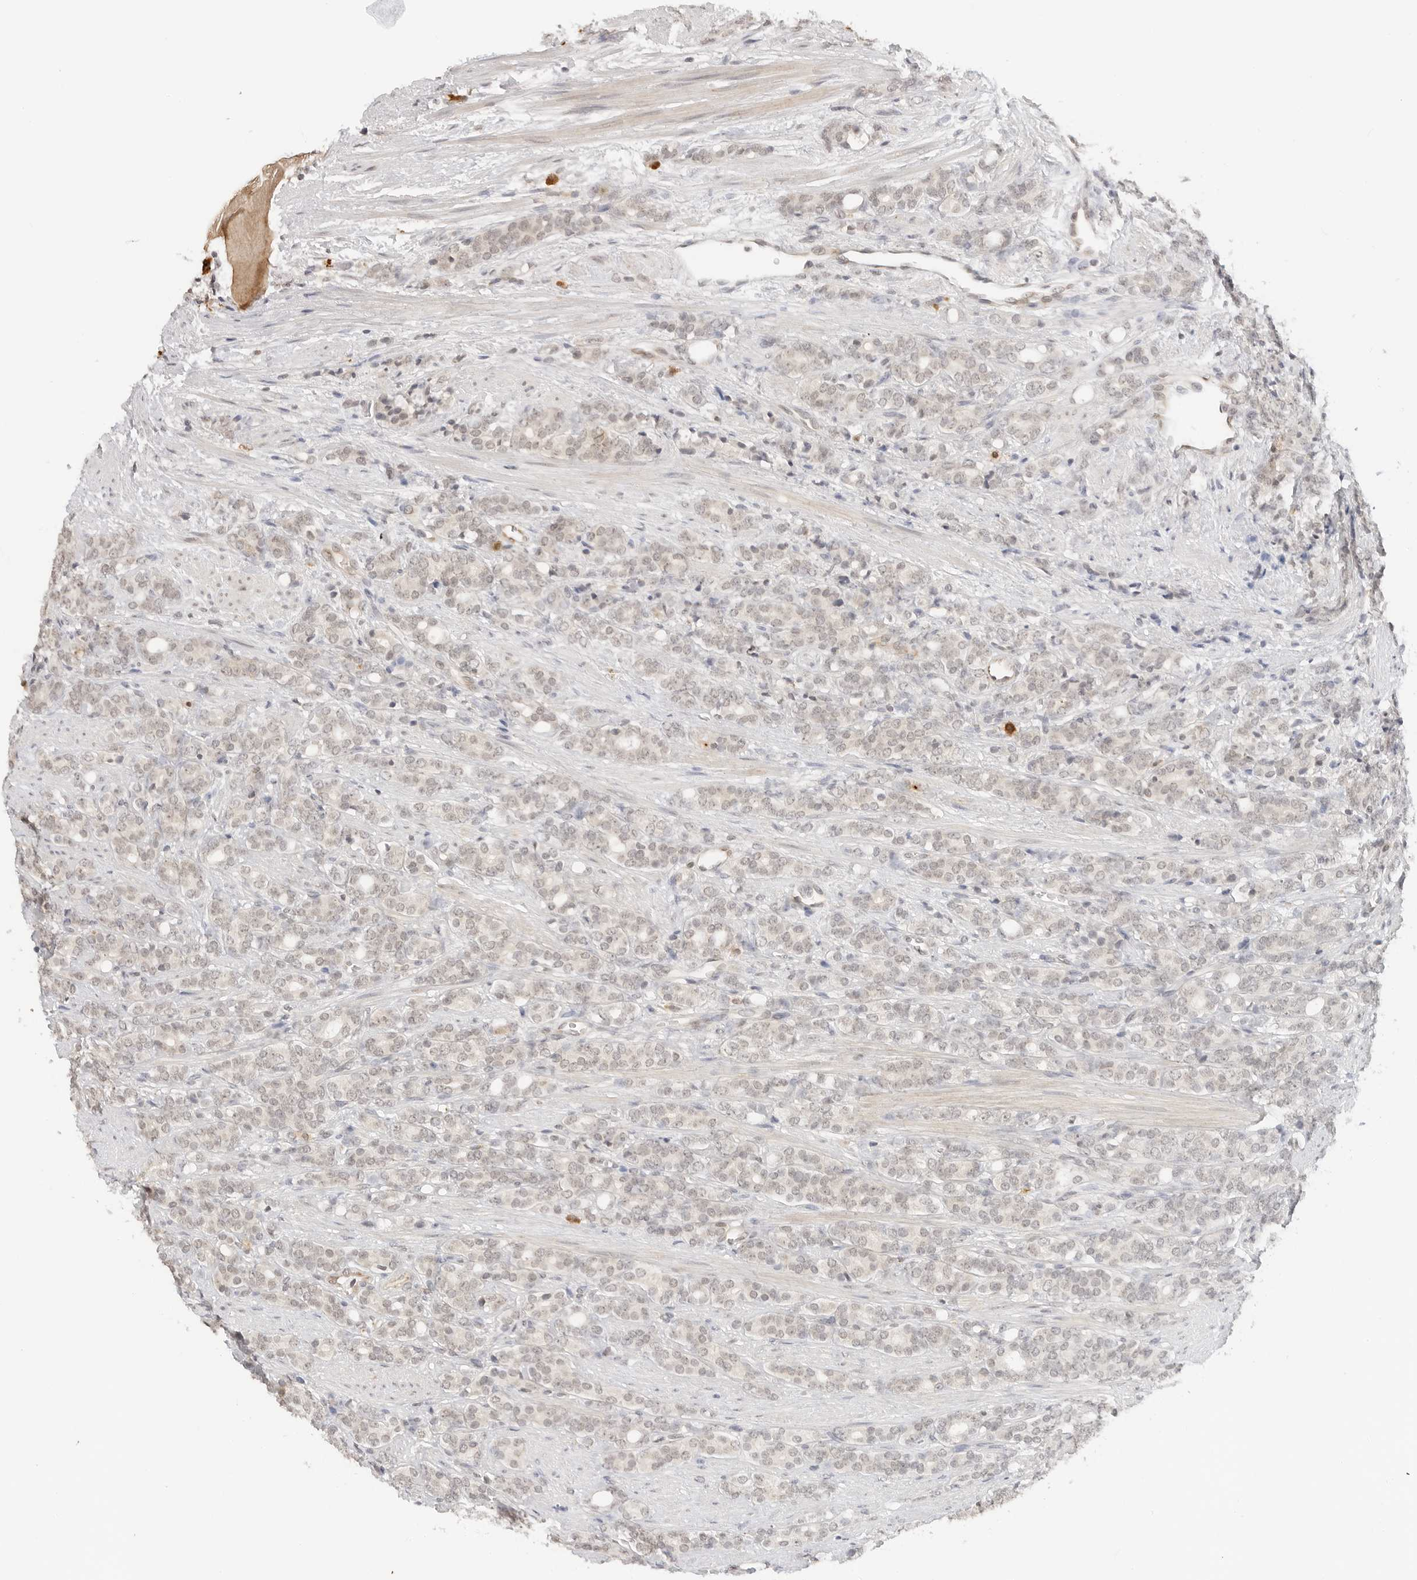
{"staining": {"intensity": "negative", "quantity": "none", "location": "none"}, "tissue": "prostate cancer", "cell_type": "Tumor cells", "image_type": "cancer", "snomed": [{"axis": "morphology", "description": "Adenocarcinoma, High grade"}, {"axis": "topography", "description": "Prostate"}], "caption": "Tumor cells are negative for brown protein staining in prostate adenocarcinoma (high-grade). Nuclei are stained in blue.", "gene": "GPR34", "patient": {"sex": "male", "age": 62}}